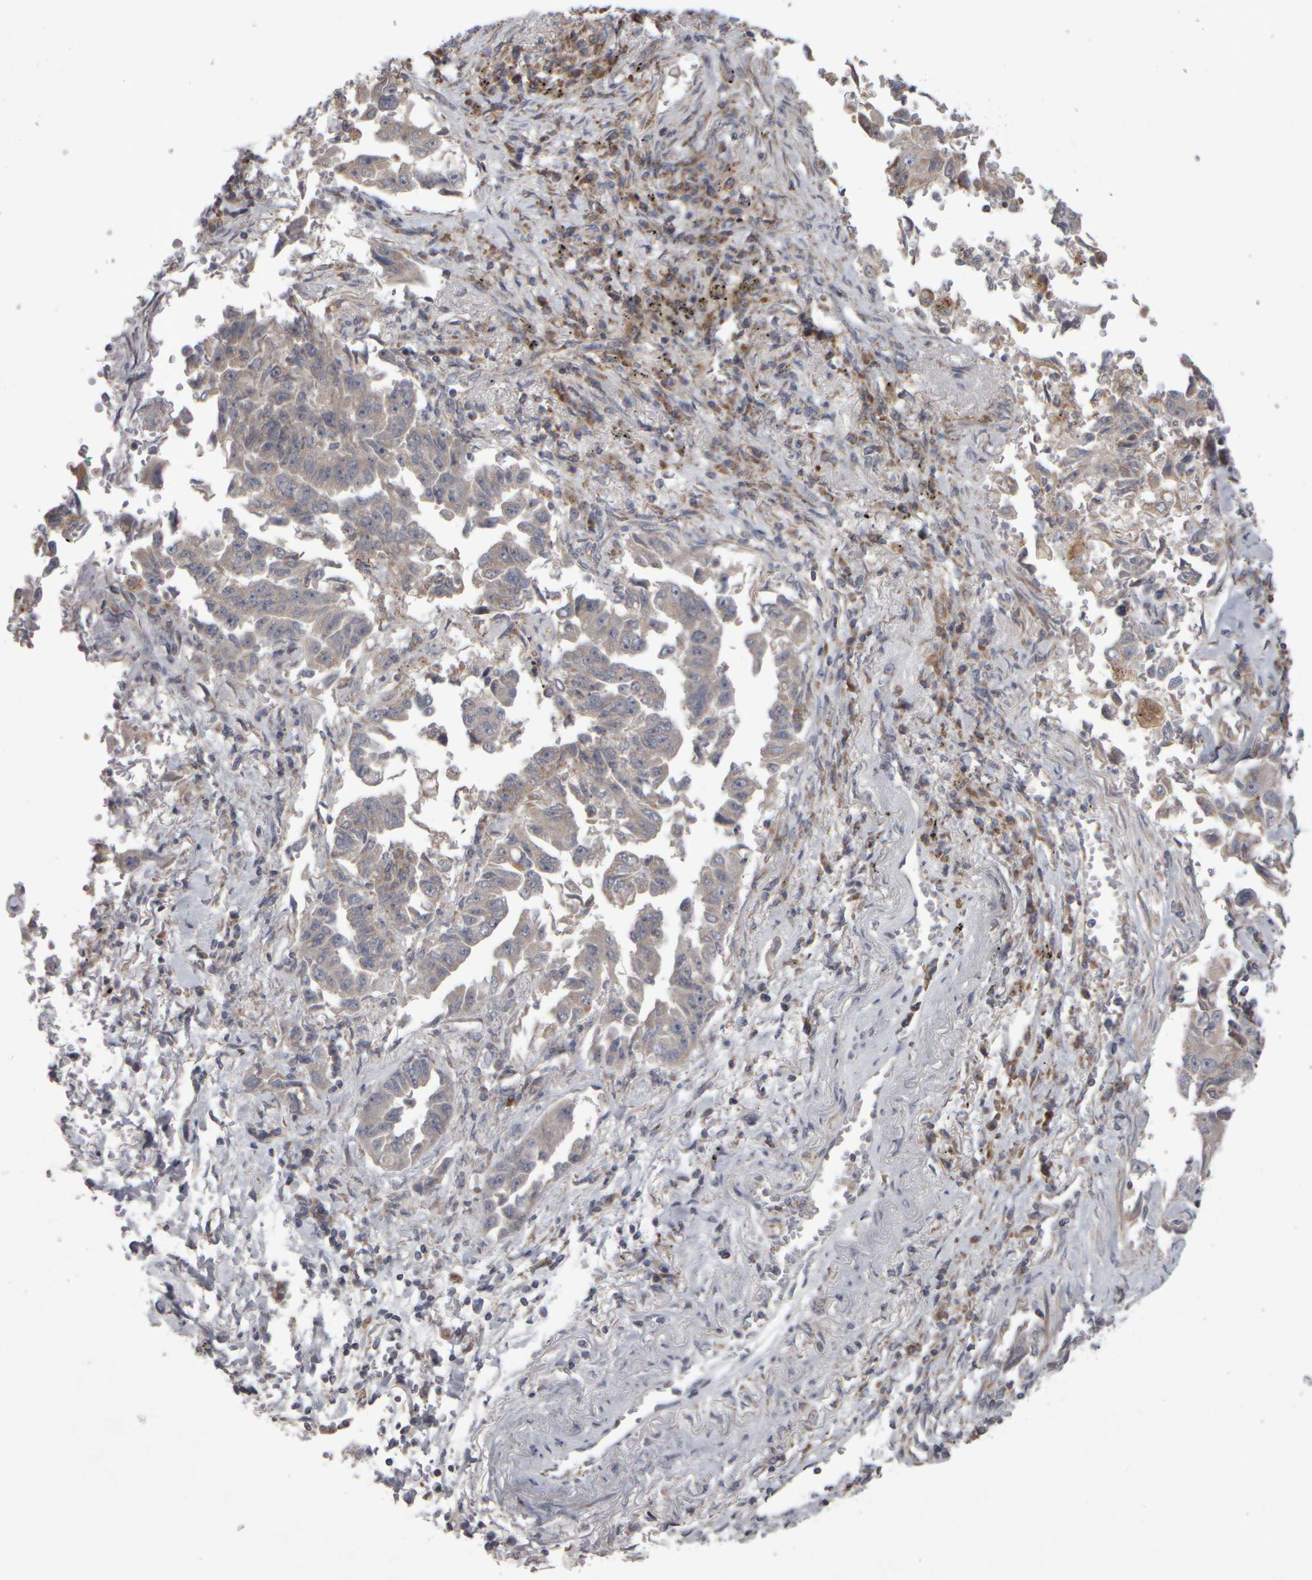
{"staining": {"intensity": "weak", "quantity": "25%-75%", "location": "cytoplasmic/membranous"}, "tissue": "lung cancer", "cell_type": "Tumor cells", "image_type": "cancer", "snomed": [{"axis": "morphology", "description": "Adenocarcinoma, NOS"}, {"axis": "topography", "description": "Lung"}], "caption": "Weak cytoplasmic/membranous positivity is present in approximately 25%-75% of tumor cells in lung cancer.", "gene": "SCO1", "patient": {"sex": "female", "age": 51}}